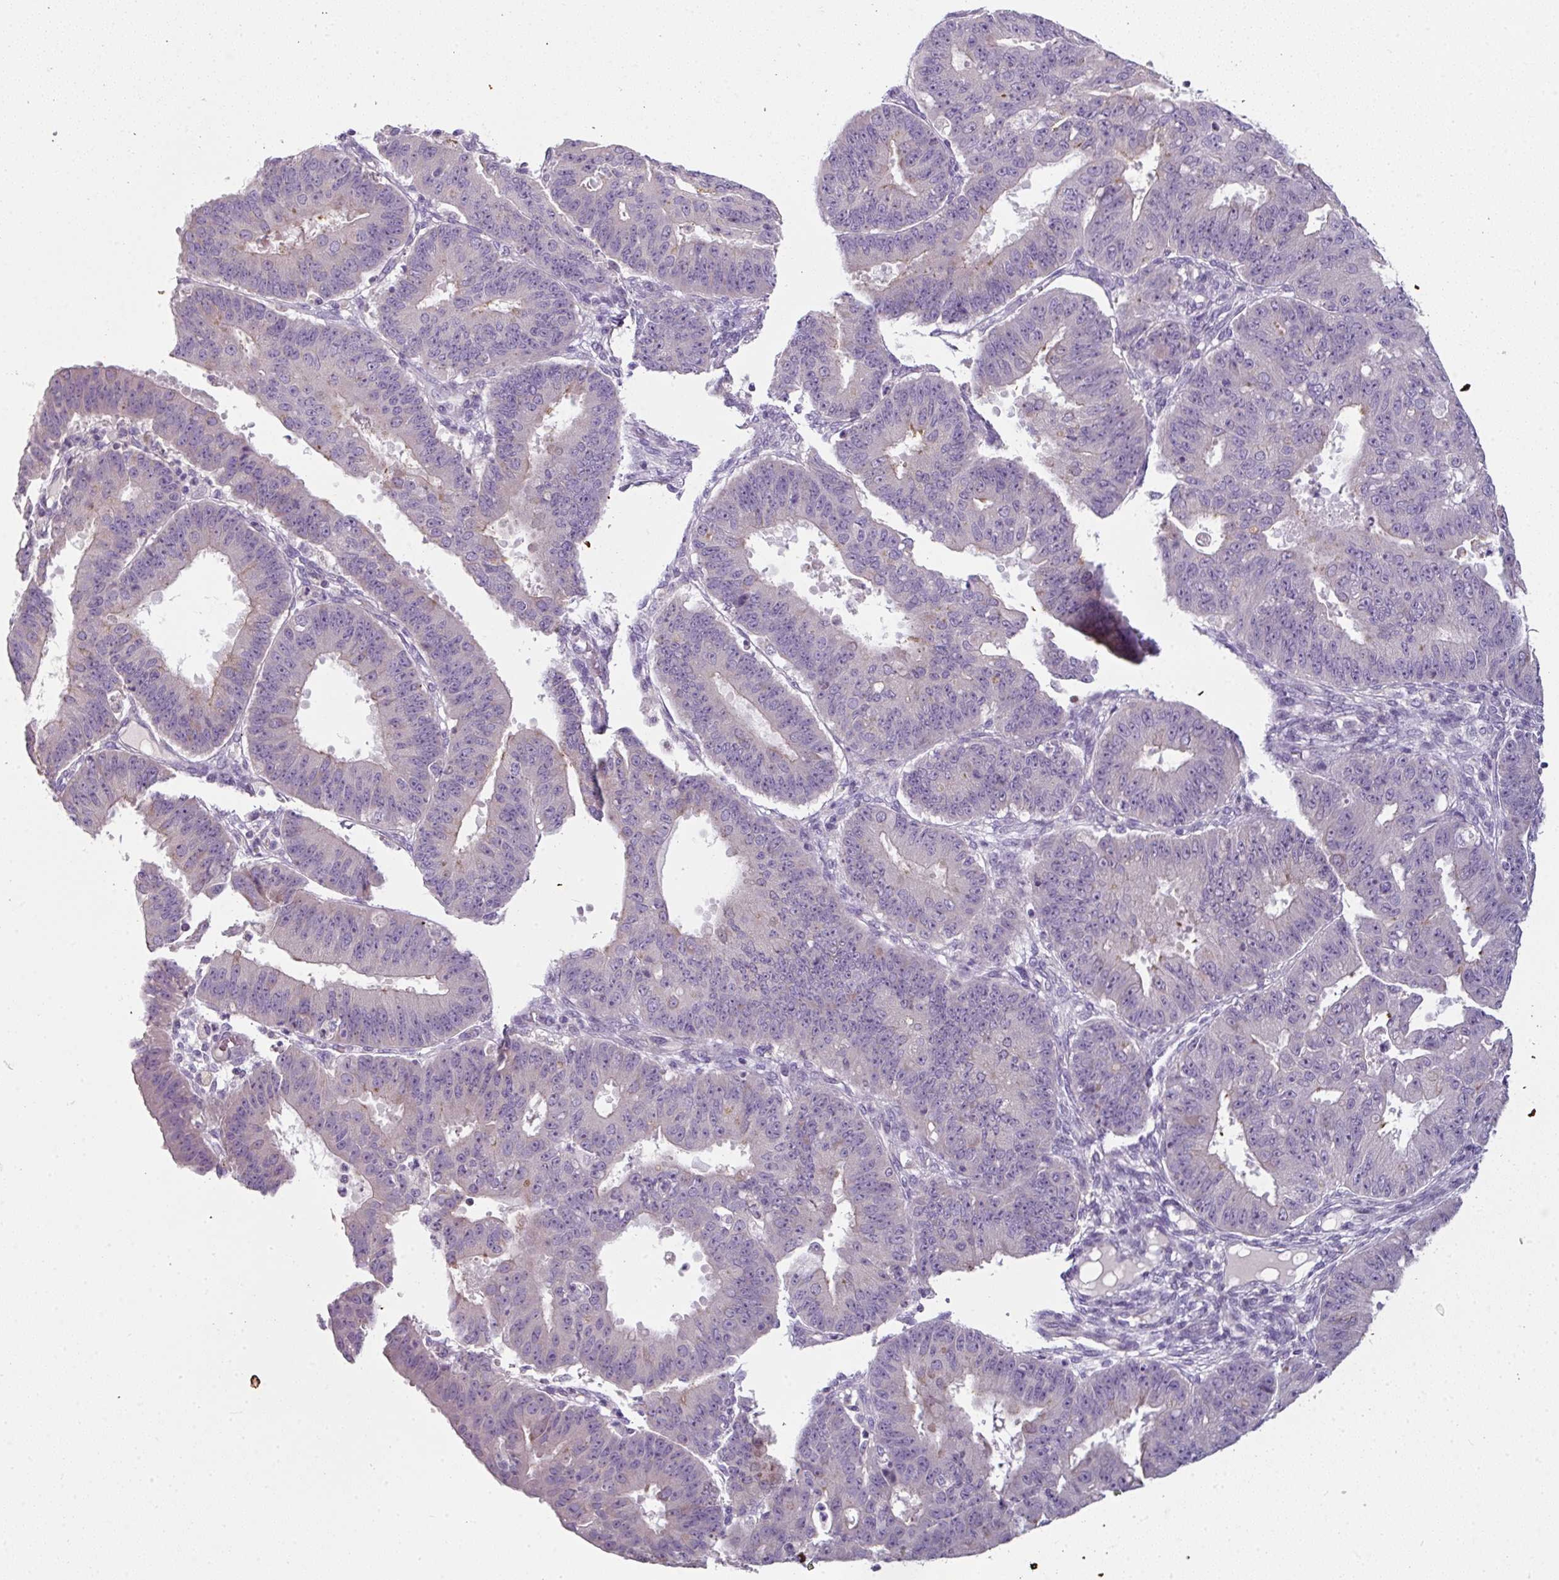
{"staining": {"intensity": "negative", "quantity": "none", "location": "none"}, "tissue": "ovarian cancer", "cell_type": "Tumor cells", "image_type": "cancer", "snomed": [{"axis": "morphology", "description": "Carcinoma, endometroid"}, {"axis": "topography", "description": "Appendix"}, {"axis": "topography", "description": "Ovary"}], "caption": "Tumor cells show no significant protein positivity in ovarian cancer (endometroid carcinoma).", "gene": "FHAD1", "patient": {"sex": "female", "age": 42}}